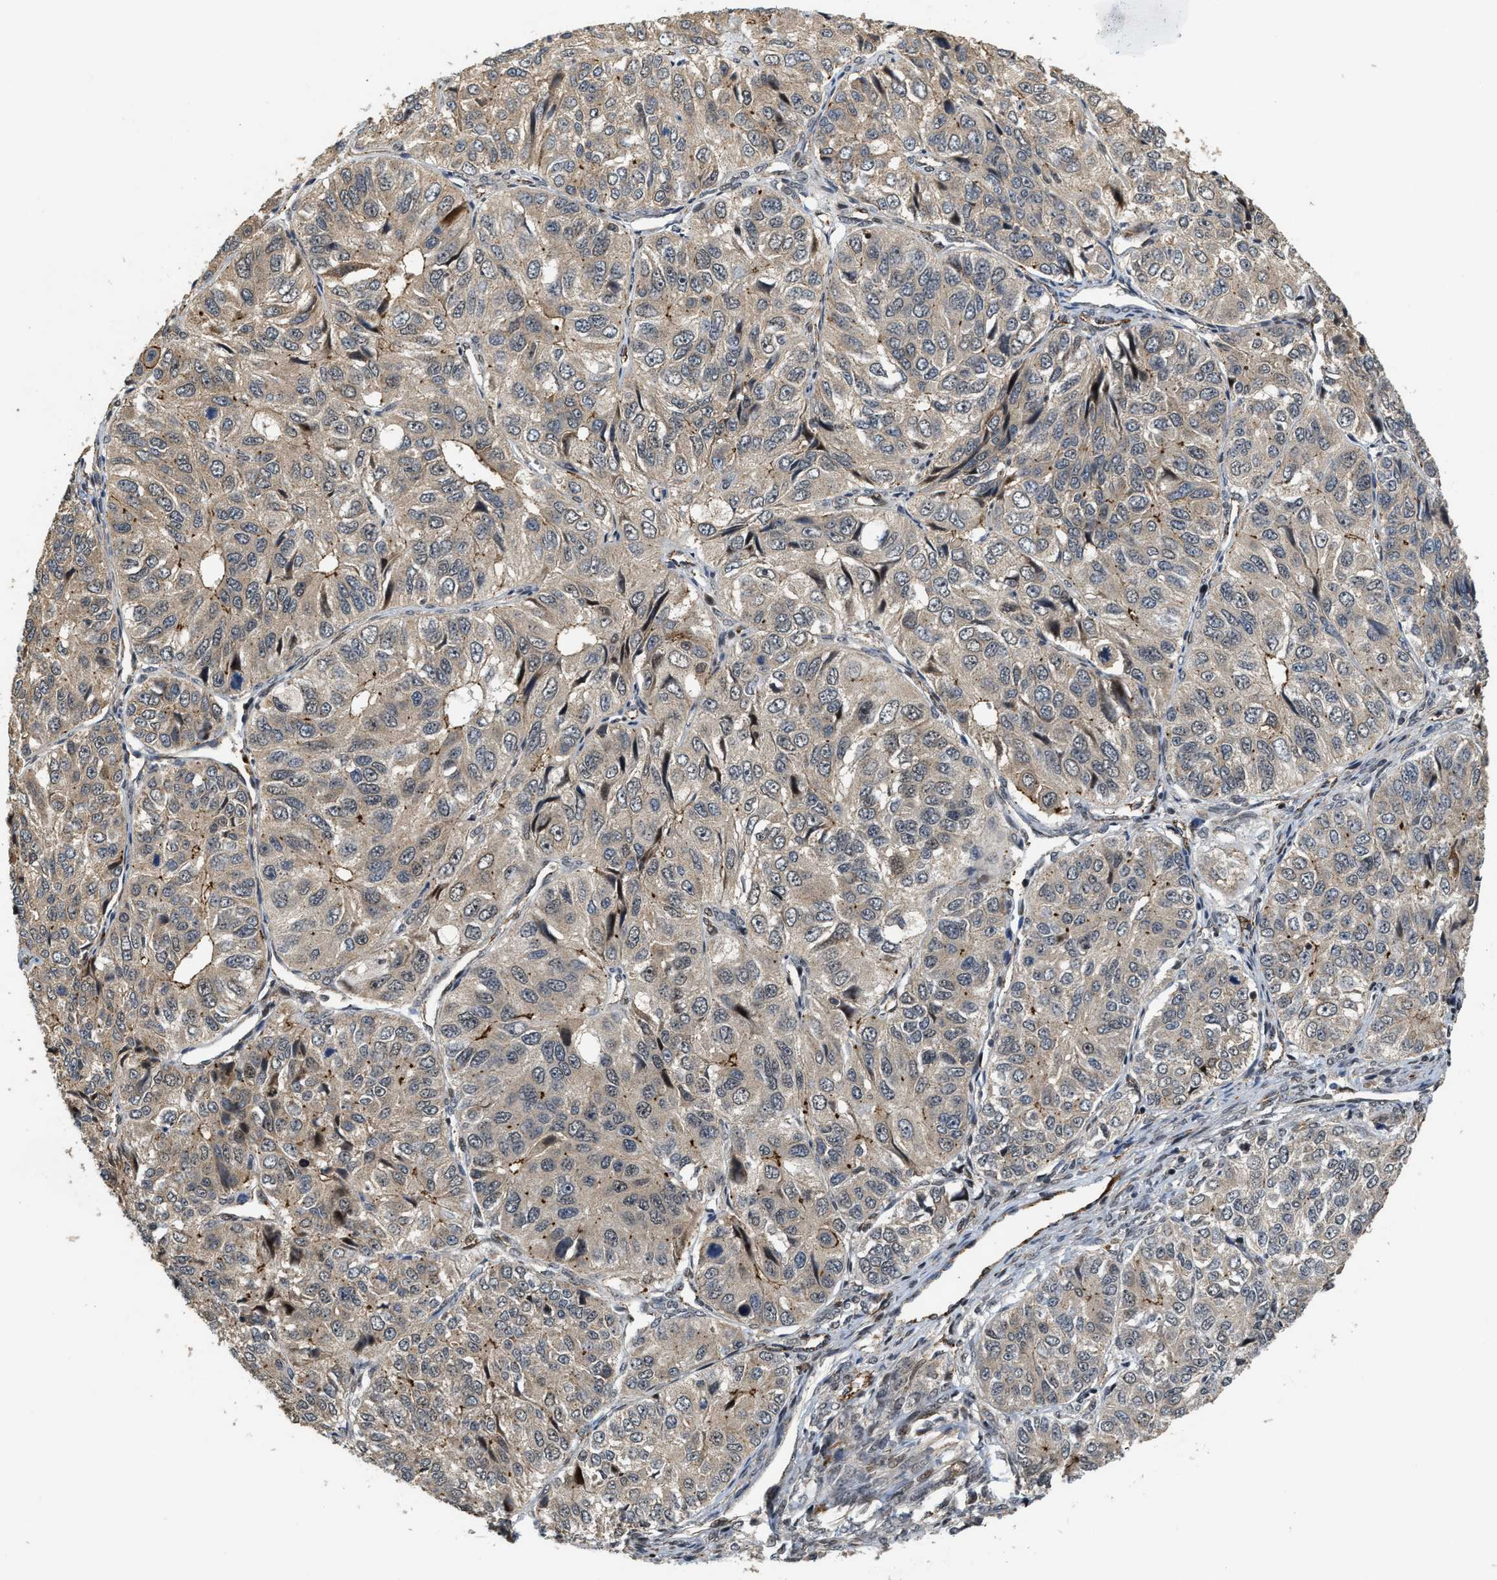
{"staining": {"intensity": "weak", "quantity": "<25%", "location": "cytoplasmic/membranous"}, "tissue": "ovarian cancer", "cell_type": "Tumor cells", "image_type": "cancer", "snomed": [{"axis": "morphology", "description": "Carcinoma, endometroid"}, {"axis": "topography", "description": "Ovary"}], "caption": "DAB (3,3'-diaminobenzidine) immunohistochemical staining of human ovarian endometroid carcinoma shows no significant staining in tumor cells.", "gene": "DPF2", "patient": {"sex": "female", "age": 51}}